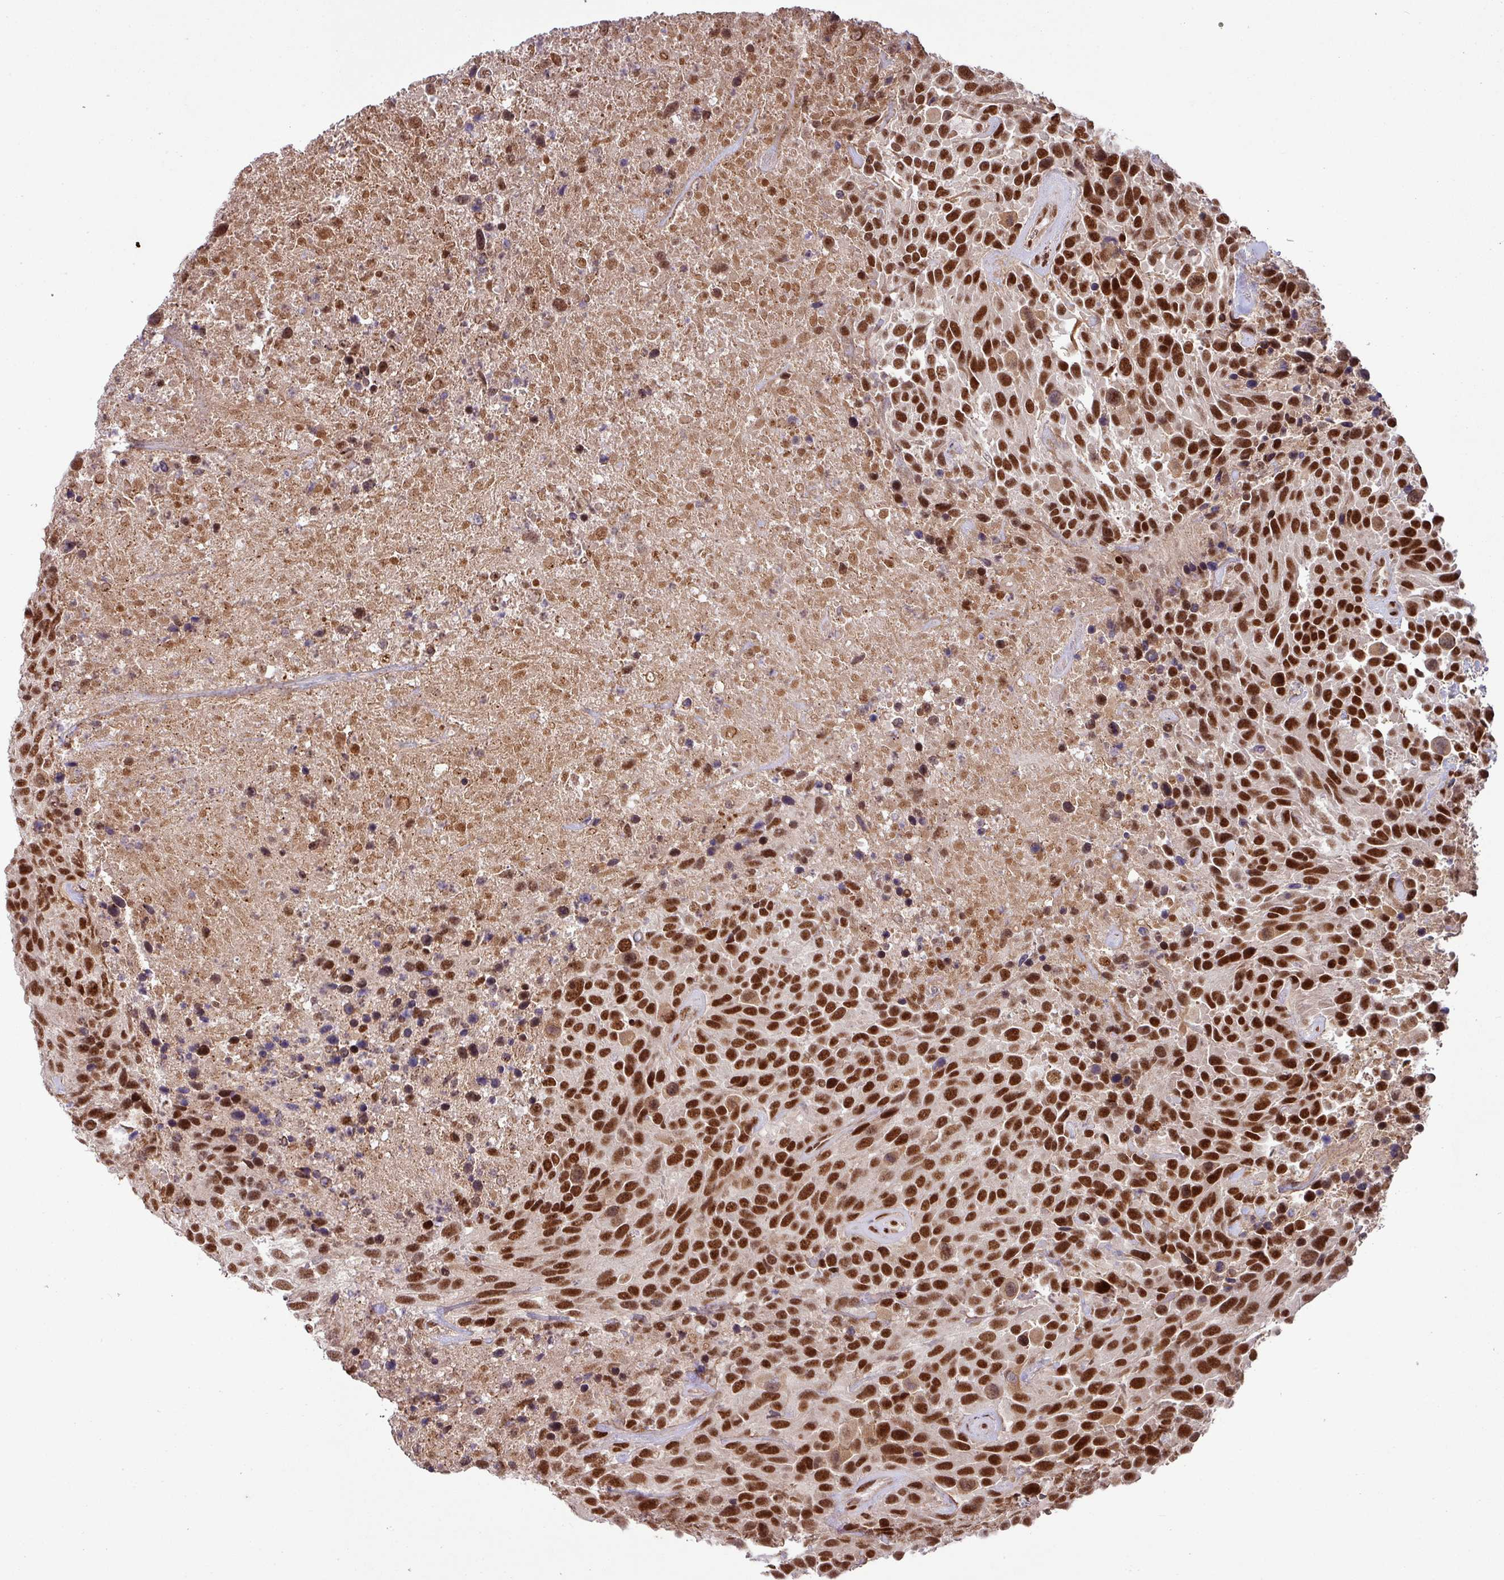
{"staining": {"intensity": "strong", "quantity": ">75%", "location": "nuclear"}, "tissue": "urothelial cancer", "cell_type": "Tumor cells", "image_type": "cancer", "snomed": [{"axis": "morphology", "description": "Urothelial carcinoma, High grade"}, {"axis": "topography", "description": "Urinary bladder"}], "caption": "Immunohistochemical staining of human urothelial carcinoma (high-grade) reveals high levels of strong nuclear staining in about >75% of tumor cells.", "gene": "PHF23", "patient": {"sex": "female", "age": 70}}